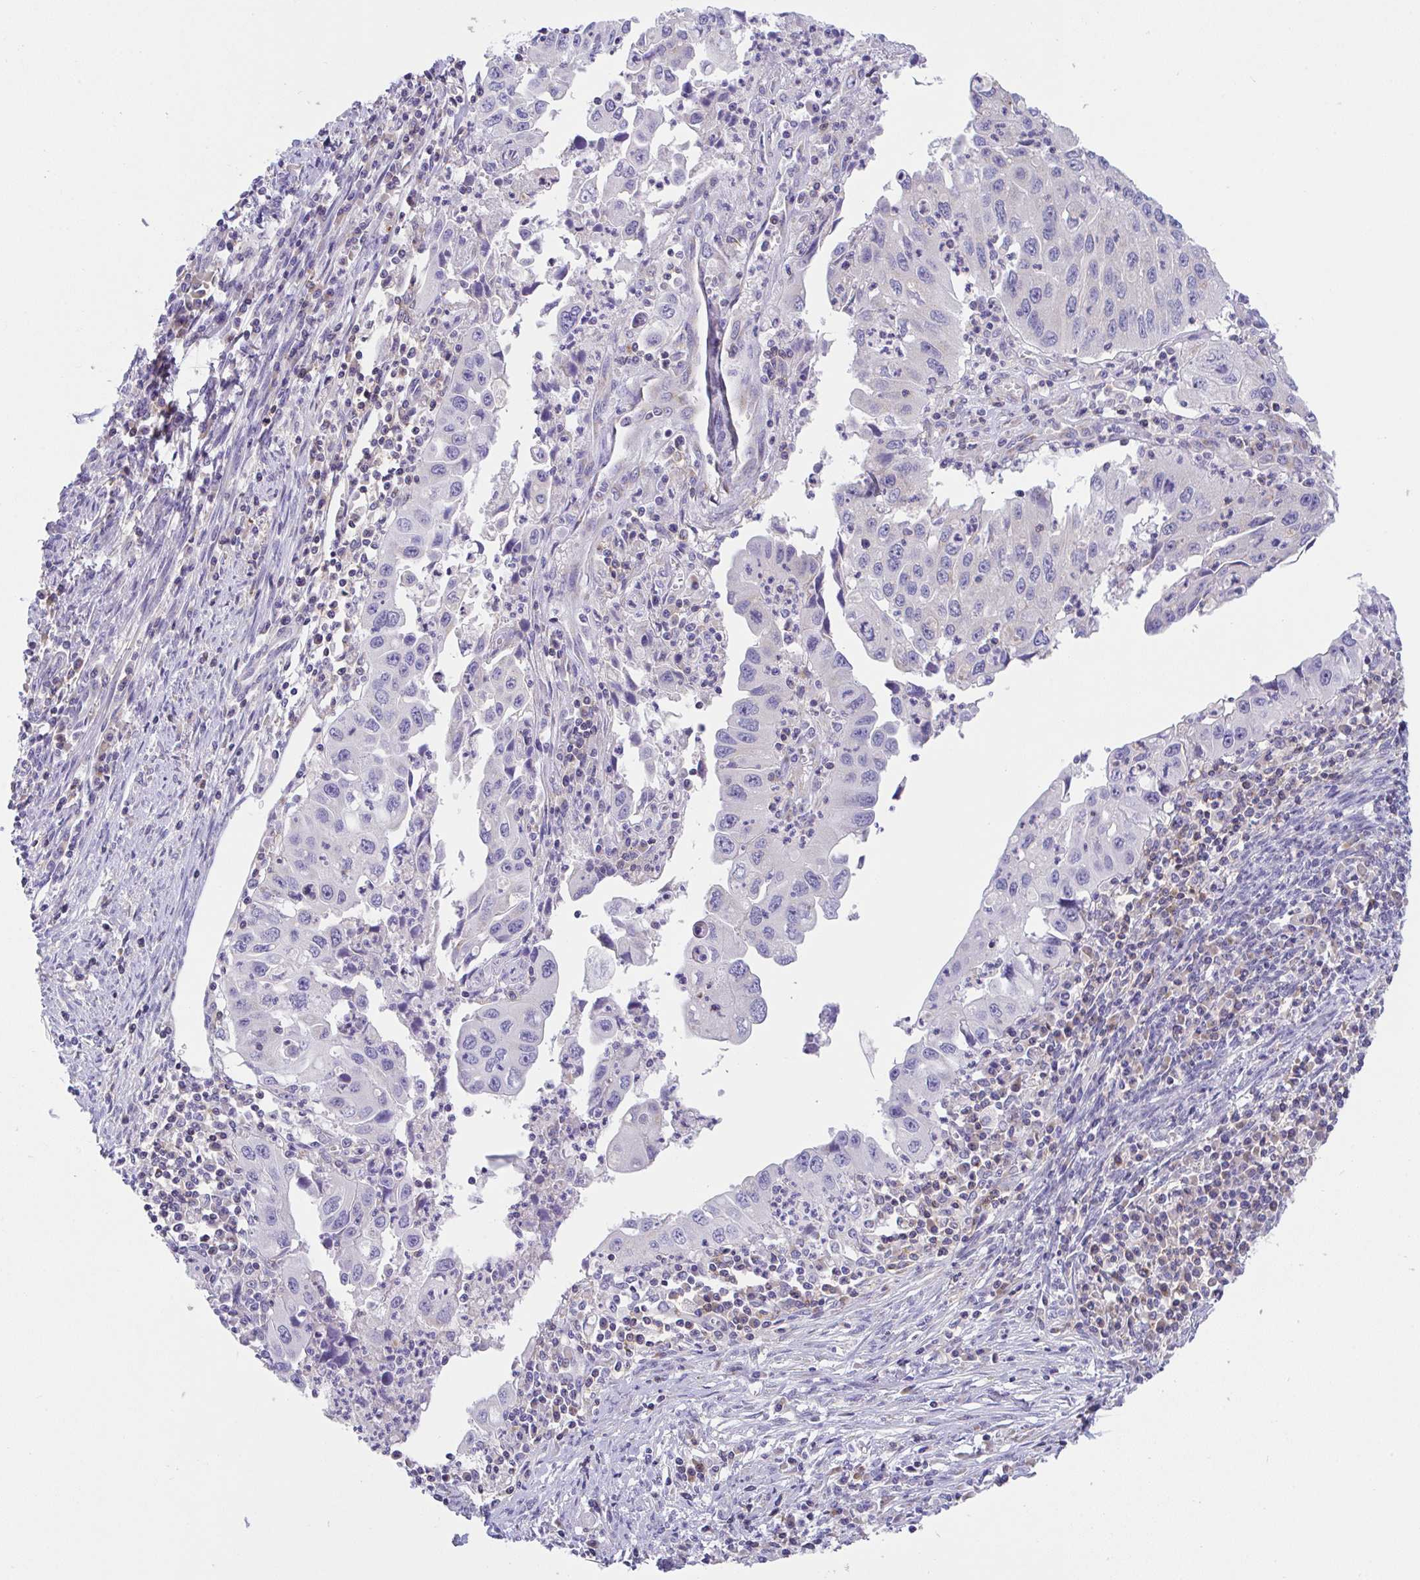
{"staining": {"intensity": "negative", "quantity": "none", "location": "none"}, "tissue": "endometrial cancer", "cell_type": "Tumor cells", "image_type": "cancer", "snomed": [{"axis": "morphology", "description": "Adenocarcinoma, NOS"}, {"axis": "topography", "description": "Uterus"}], "caption": "DAB (3,3'-diaminobenzidine) immunohistochemical staining of human endometrial cancer reveals no significant staining in tumor cells.", "gene": "MIA3", "patient": {"sex": "female", "age": 62}}